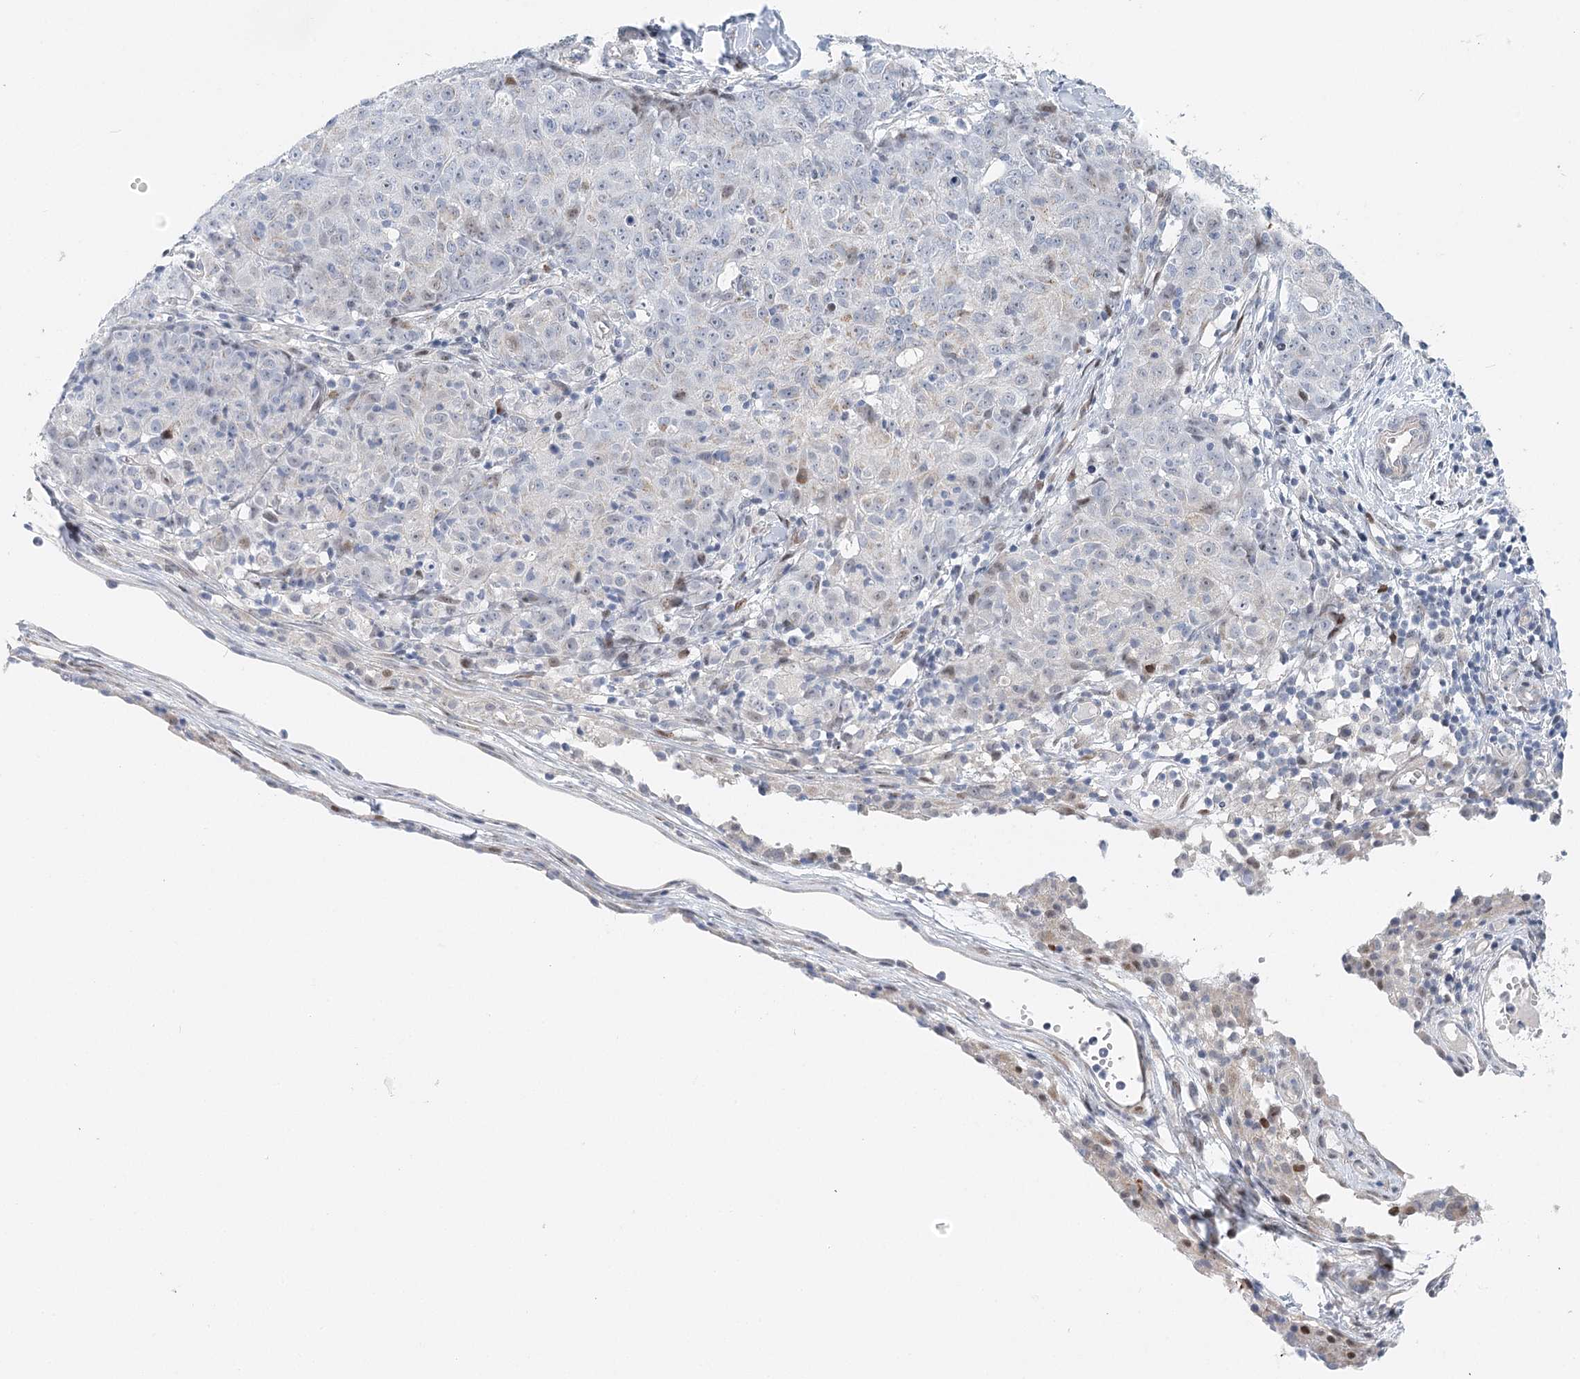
{"staining": {"intensity": "negative", "quantity": "none", "location": "none"}, "tissue": "ovarian cancer", "cell_type": "Tumor cells", "image_type": "cancer", "snomed": [{"axis": "morphology", "description": "Carcinoma, endometroid"}, {"axis": "topography", "description": "Ovary"}], "caption": "This is an immunohistochemistry histopathology image of human ovarian cancer. There is no expression in tumor cells.", "gene": "CAMTA1", "patient": {"sex": "female", "age": 42}}